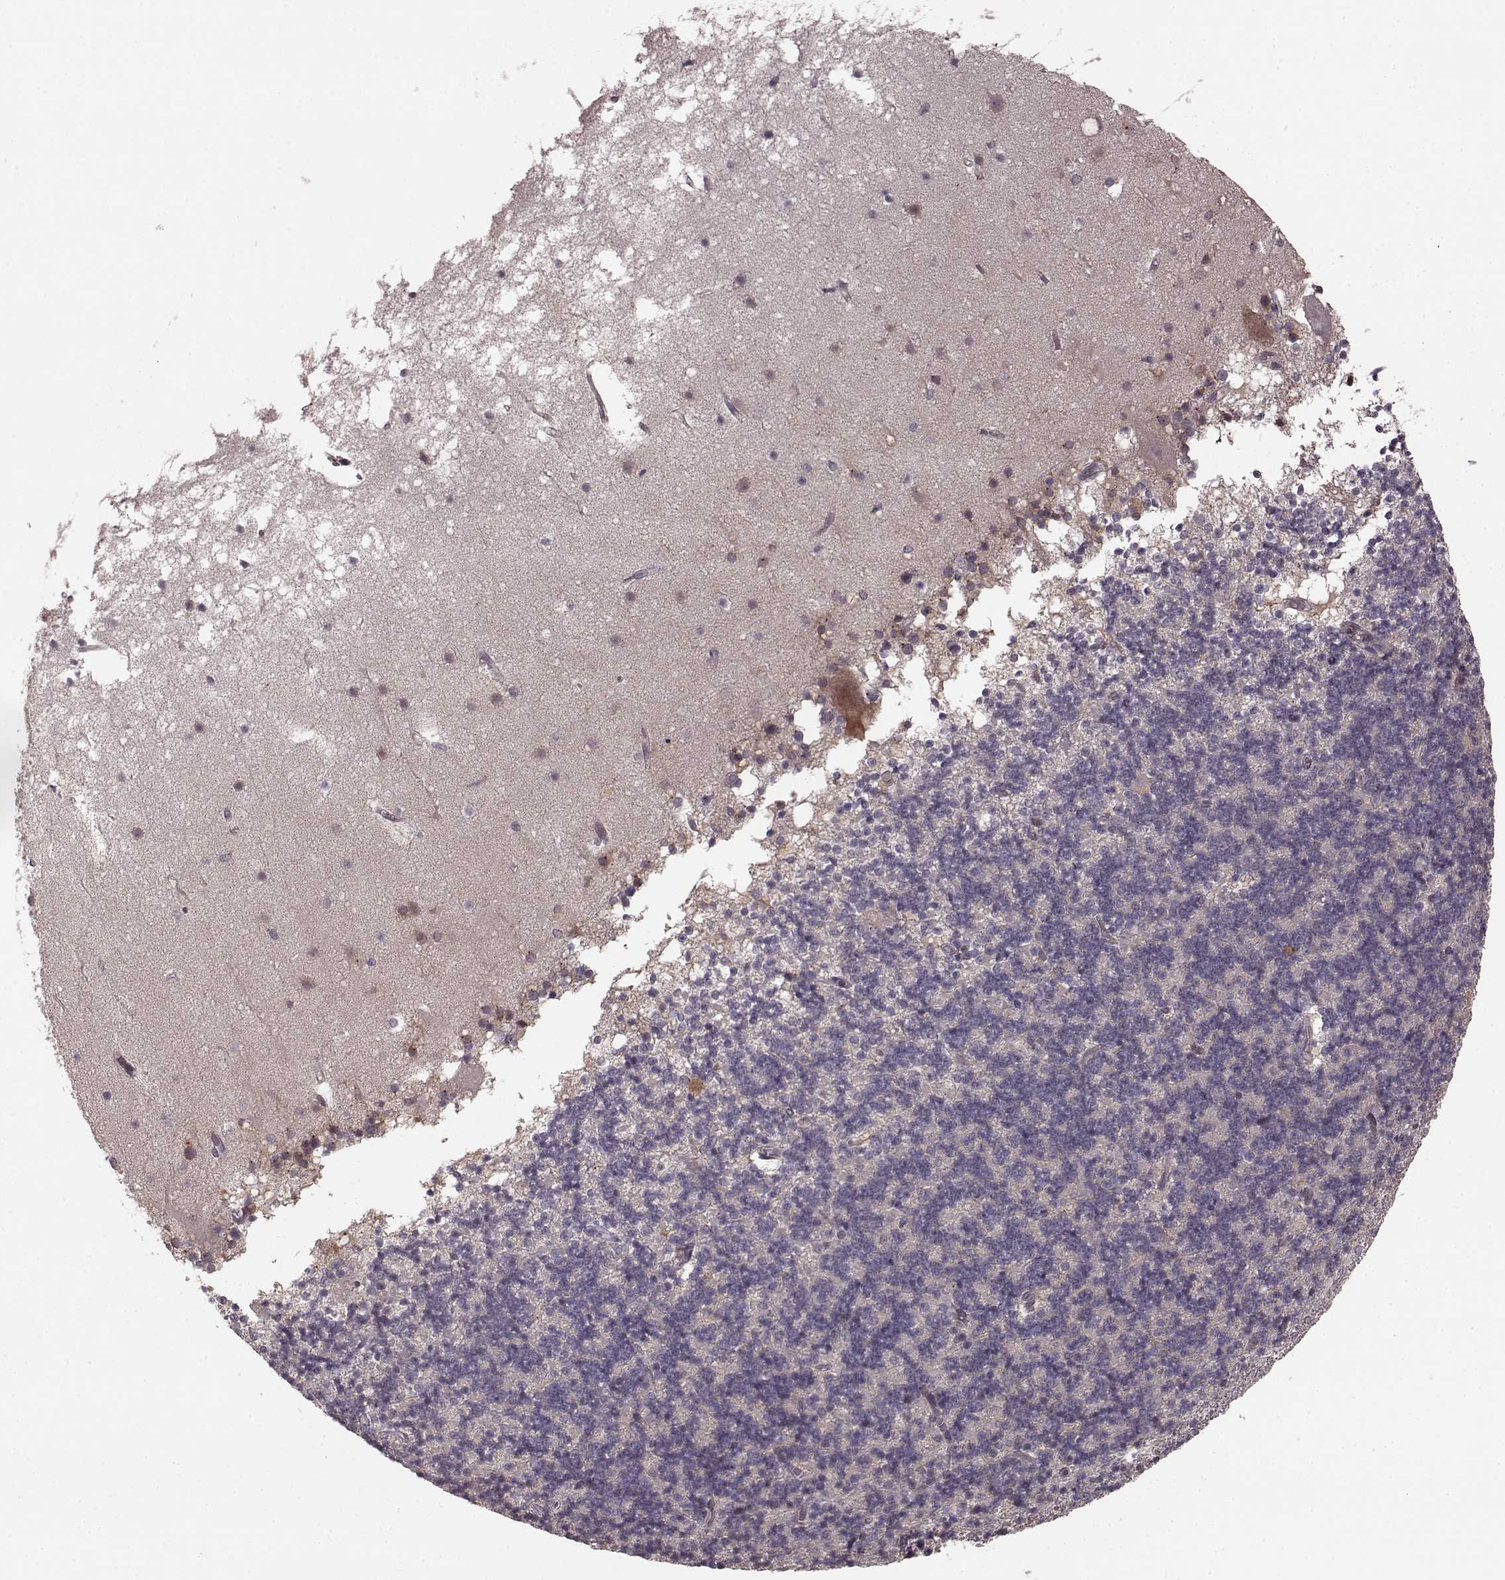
{"staining": {"intensity": "negative", "quantity": "none", "location": "none"}, "tissue": "cerebellum", "cell_type": "Cells in granular layer", "image_type": "normal", "snomed": [{"axis": "morphology", "description": "Normal tissue, NOS"}, {"axis": "topography", "description": "Cerebellum"}], "caption": "Immunohistochemistry of normal human cerebellum reveals no expression in cells in granular layer.", "gene": "GSS", "patient": {"sex": "male", "age": 70}}